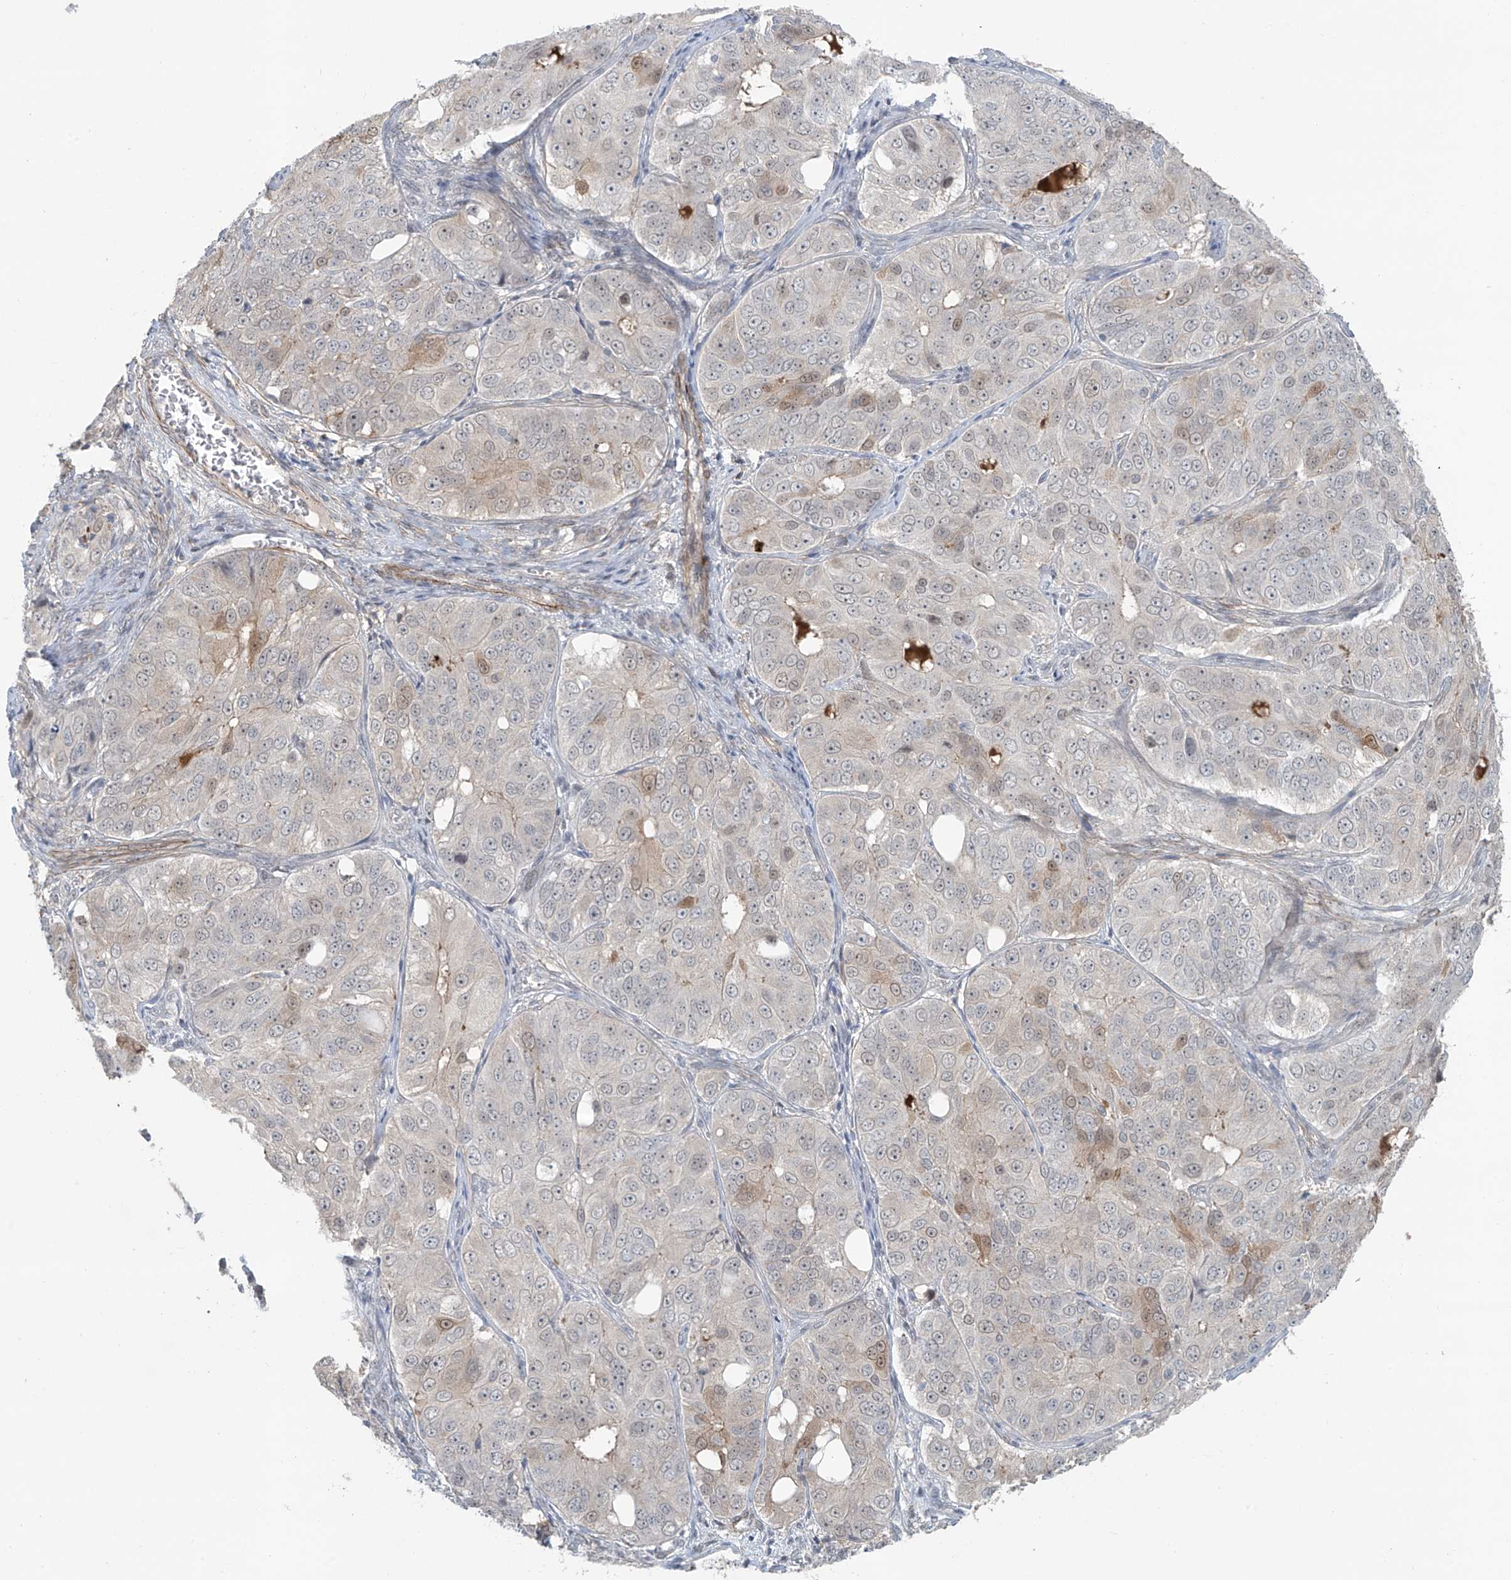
{"staining": {"intensity": "weak", "quantity": "<25%", "location": "cytoplasmic/membranous"}, "tissue": "ovarian cancer", "cell_type": "Tumor cells", "image_type": "cancer", "snomed": [{"axis": "morphology", "description": "Carcinoma, endometroid"}, {"axis": "topography", "description": "Ovary"}], "caption": "DAB immunohistochemical staining of ovarian cancer exhibits no significant staining in tumor cells. Brightfield microscopy of immunohistochemistry stained with DAB (brown) and hematoxylin (blue), captured at high magnification.", "gene": "RASGEF1A", "patient": {"sex": "female", "age": 51}}